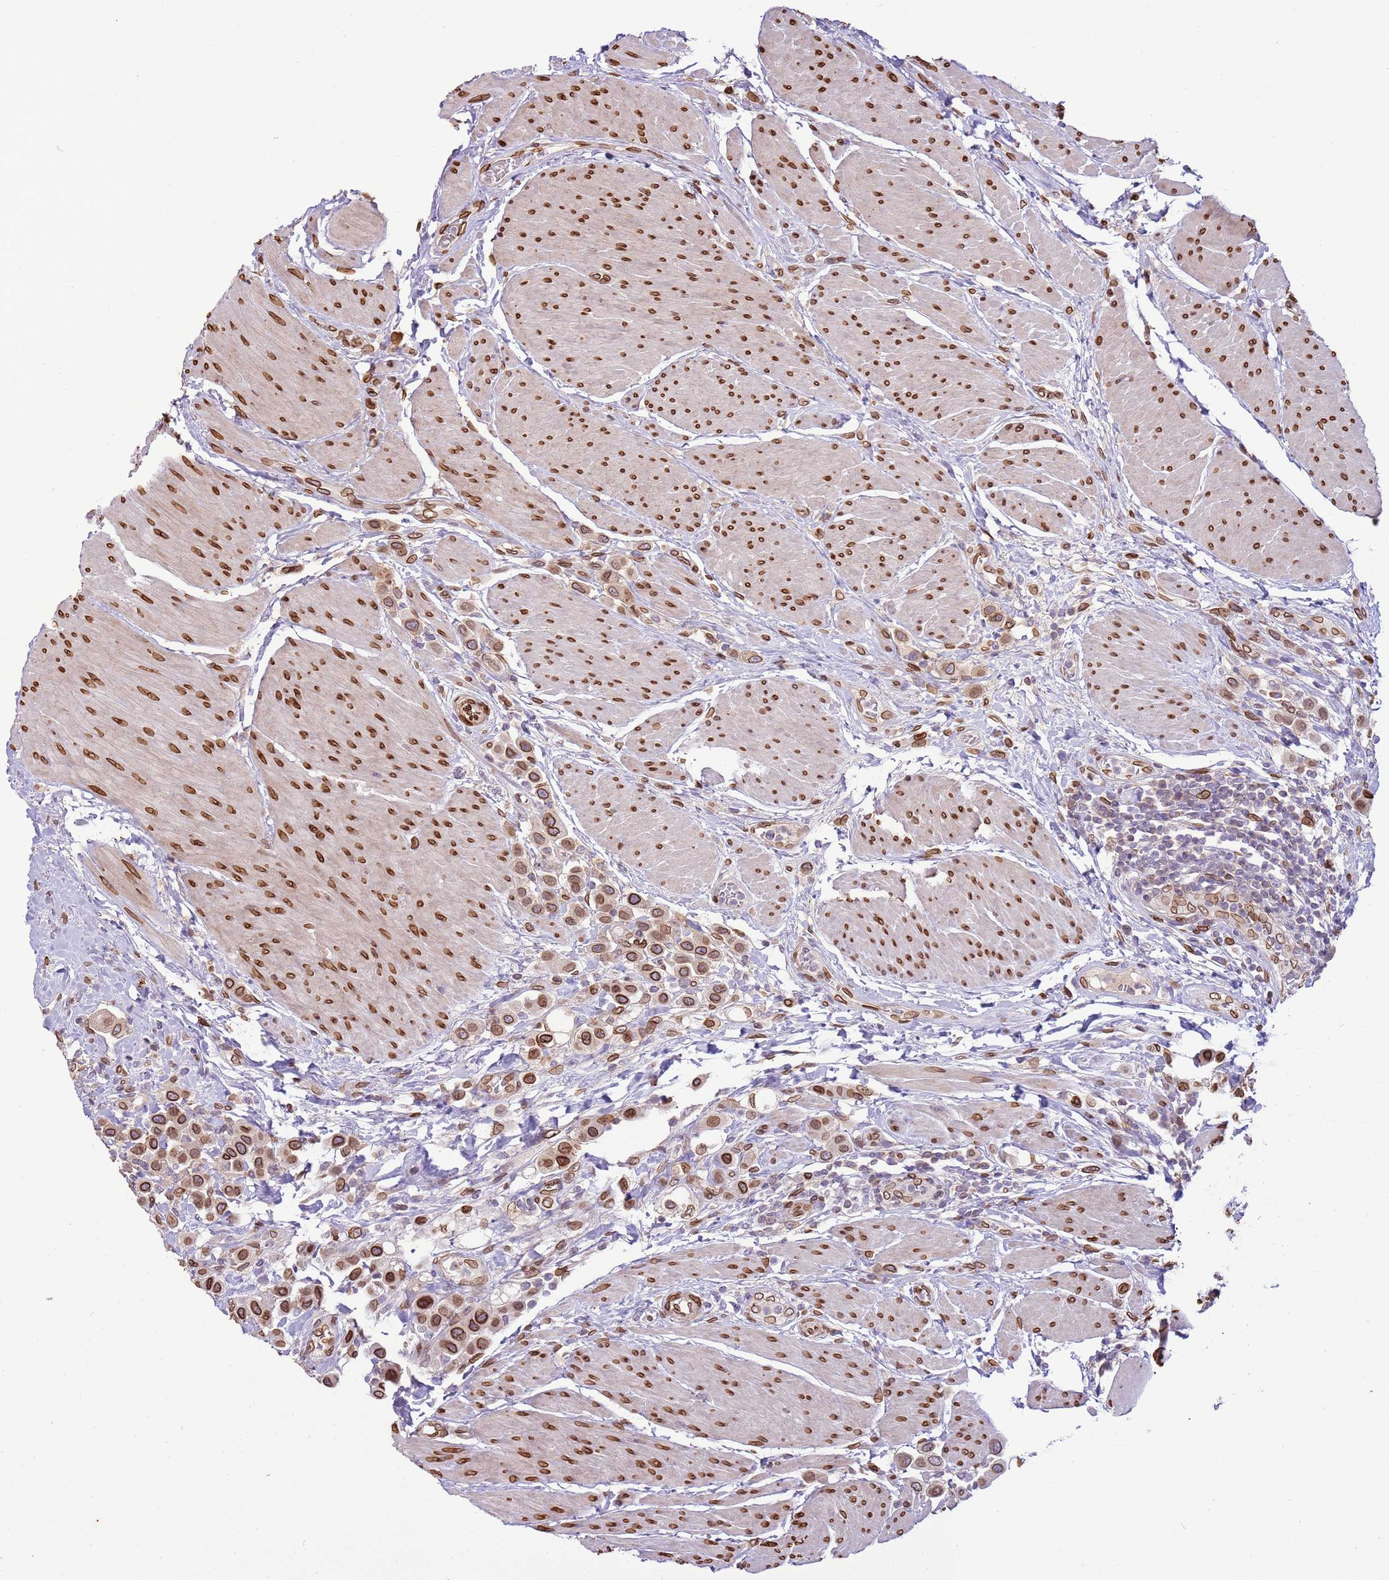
{"staining": {"intensity": "strong", "quantity": ">75%", "location": "cytoplasmic/membranous,nuclear"}, "tissue": "urothelial cancer", "cell_type": "Tumor cells", "image_type": "cancer", "snomed": [{"axis": "morphology", "description": "Urothelial carcinoma, High grade"}, {"axis": "topography", "description": "Urinary bladder"}], "caption": "This histopathology image reveals urothelial carcinoma (high-grade) stained with immunohistochemistry to label a protein in brown. The cytoplasmic/membranous and nuclear of tumor cells show strong positivity for the protein. Nuclei are counter-stained blue.", "gene": "TMEM47", "patient": {"sex": "male", "age": 50}}